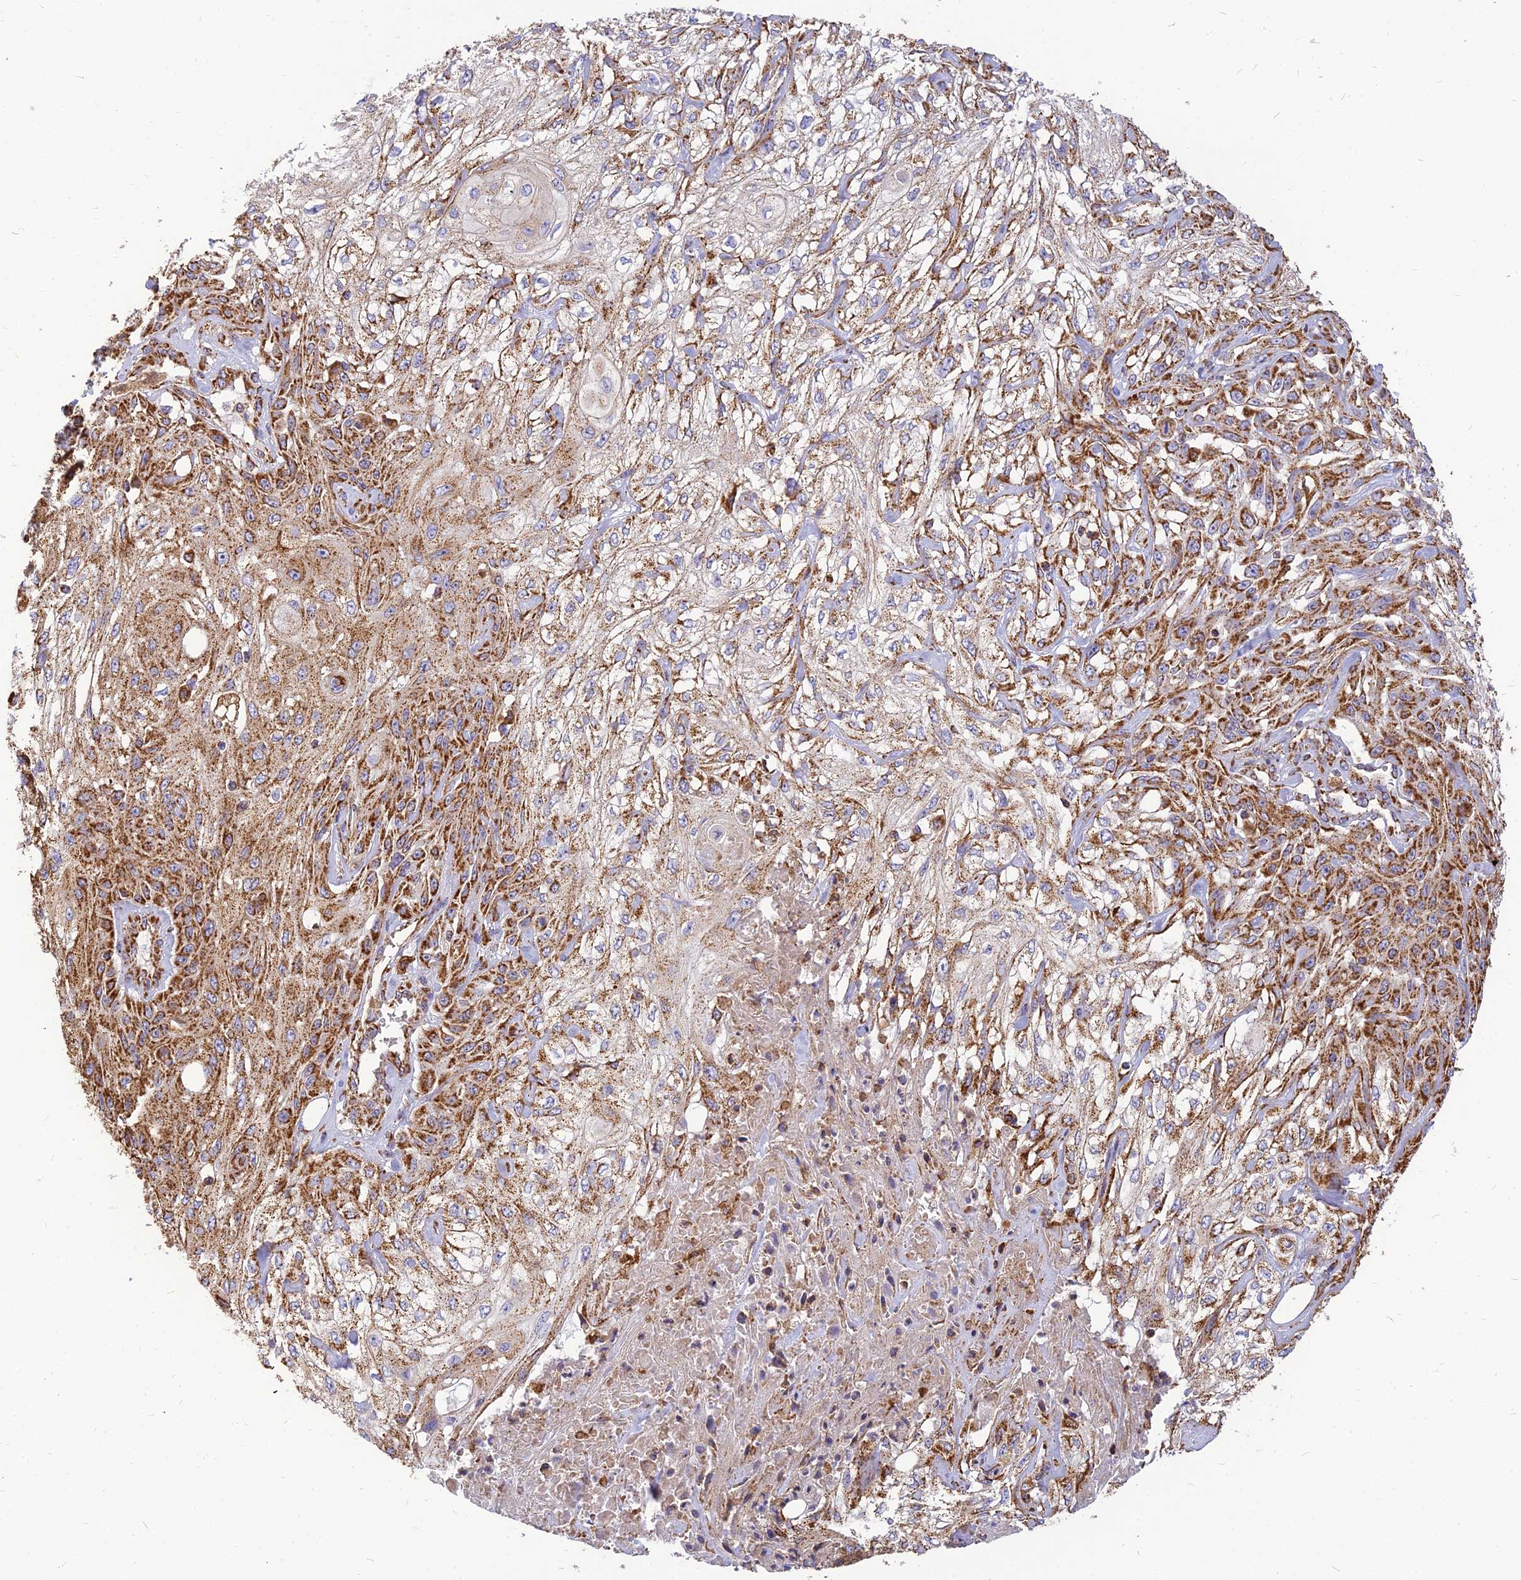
{"staining": {"intensity": "strong", "quantity": "25%-75%", "location": "cytoplasmic/membranous"}, "tissue": "skin cancer", "cell_type": "Tumor cells", "image_type": "cancer", "snomed": [{"axis": "morphology", "description": "Squamous cell carcinoma, NOS"}, {"axis": "morphology", "description": "Squamous cell carcinoma, metastatic, NOS"}, {"axis": "topography", "description": "Skin"}, {"axis": "topography", "description": "Lymph node"}], "caption": "Human skin squamous cell carcinoma stained with a brown dye displays strong cytoplasmic/membranous positive positivity in approximately 25%-75% of tumor cells.", "gene": "THUMPD2", "patient": {"sex": "male", "age": 75}}